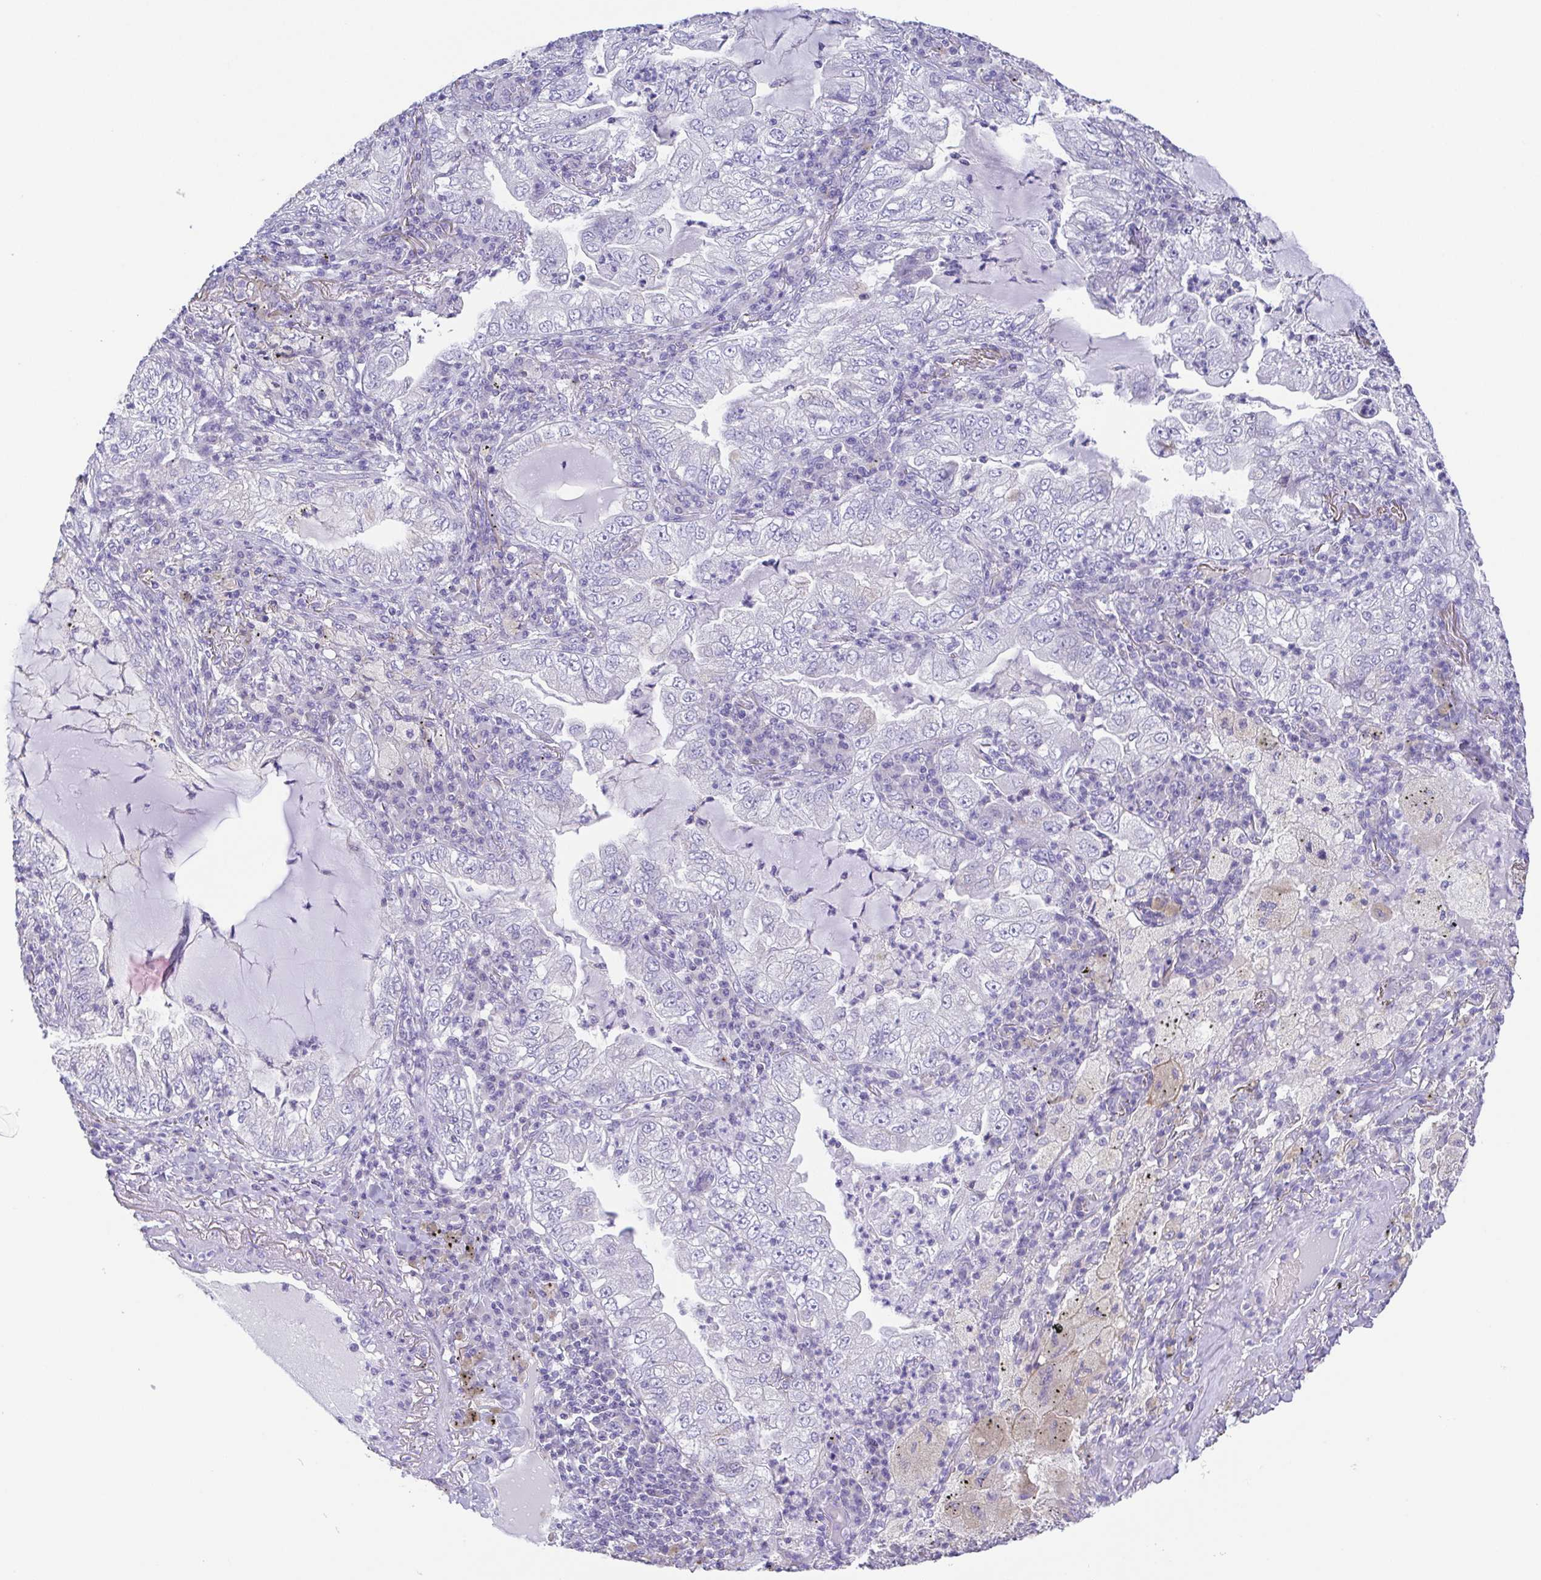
{"staining": {"intensity": "negative", "quantity": "none", "location": "none"}, "tissue": "lung cancer", "cell_type": "Tumor cells", "image_type": "cancer", "snomed": [{"axis": "morphology", "description": "Adenocarcinoma, NOS"}, {"axis": "topography", "description": "Lung"}], "caption": "Tumor cells show no significant protein staining in lung adenocarcinoma.", "gene": "PKDREJ", "patient": {"sex": "female", "age": 73}}